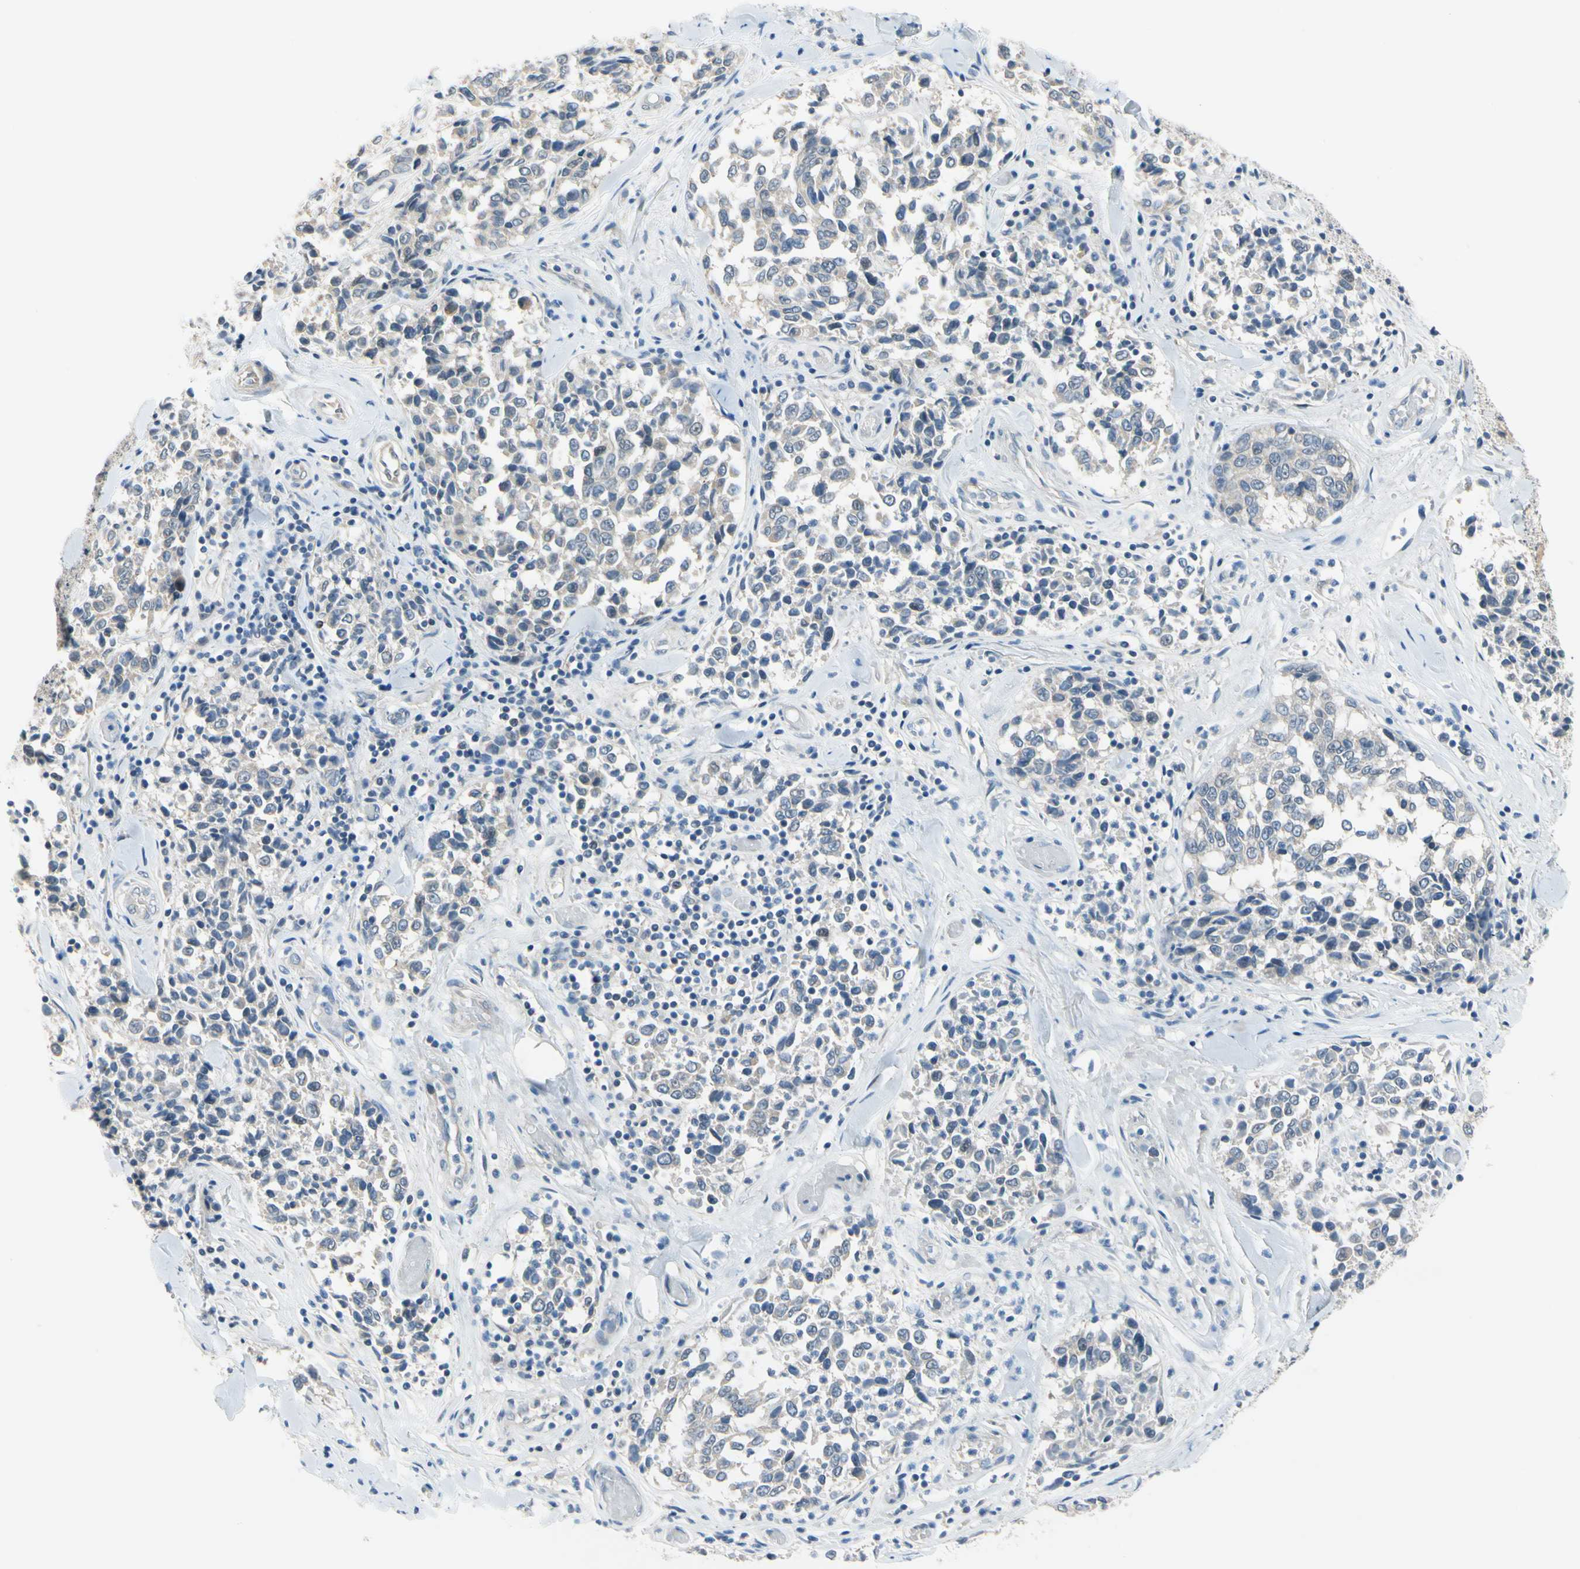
{"staining": {"intensity": "negative", "quantity": "none", "location": "none"}, "tissue": "melanoma", "cell_type": "Tumor cells", "image_type": "cancer", "snomed": [{"axis": "morphology", "description": "Malignant melanoma, NOS"}, {"axis": "topography", "description": "Skin"}], "caption": "Immunohistochemistry micrograph of malignant melanoma stained for a protein (brown), which shows no staining in tumor cells.", "gene": "SLC27A6", "patient": {"sex": "female", "age": 64}}